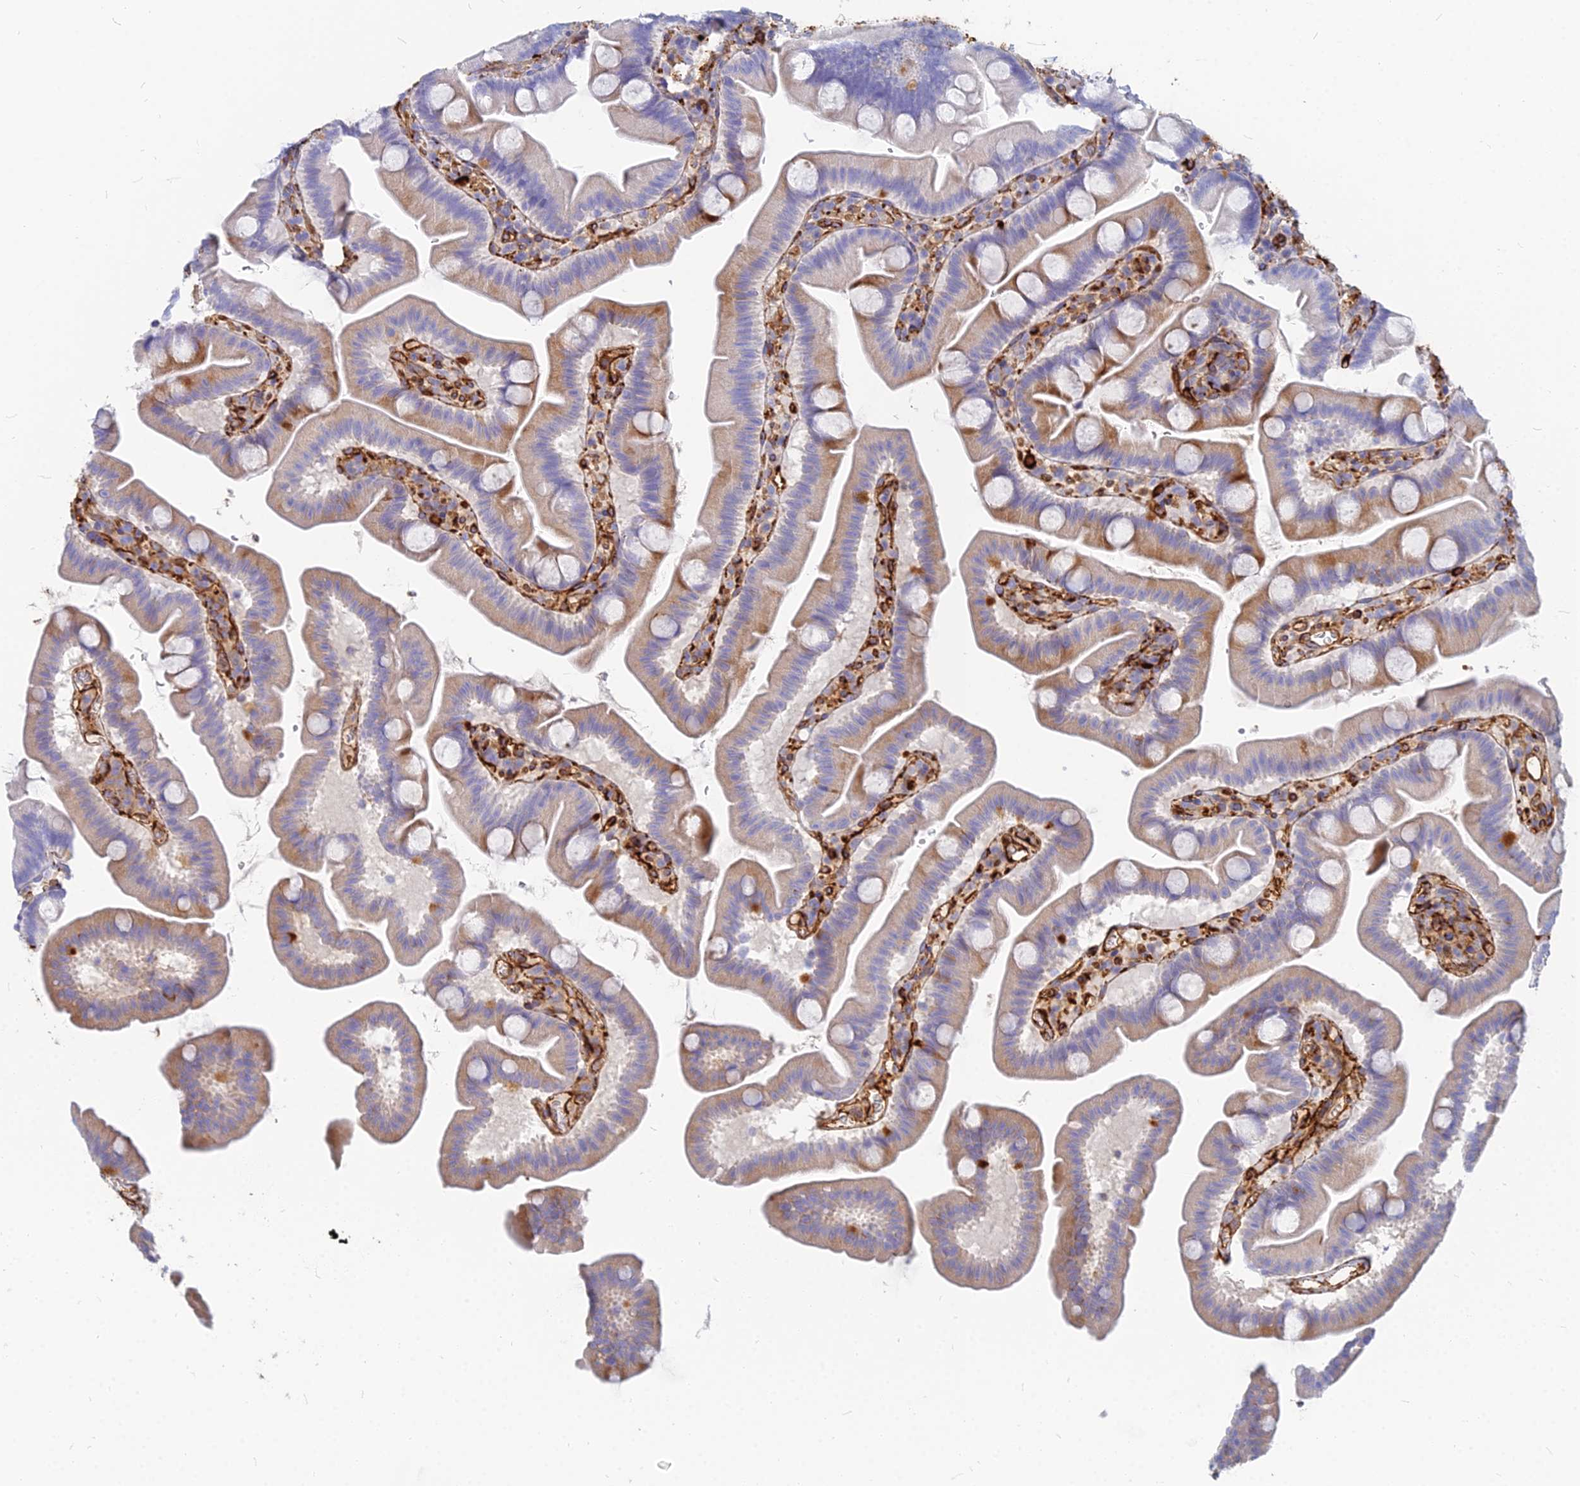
{"staining": {"intensity": "moderate", "quantity": ">75%", "location": "cytoplasmic/membranous"}, "tissue": "small intestine", "cell_type": "Glandular cells", "image_type": "normal", "snomed": [{"axis": "morphology", "description": "Normal tissue, NOS"}, {"axis": "topography", "description": "Small intestine"}], "caption": "A histopathology image showing moderate cytoplasmic/membranous positivity in approximately >75% of glandular cells in benign small intestine, as visualized by brown immunohistochemical staining.", "gene": "VAT1", "patient": {"sex": "female", "age": 68}}